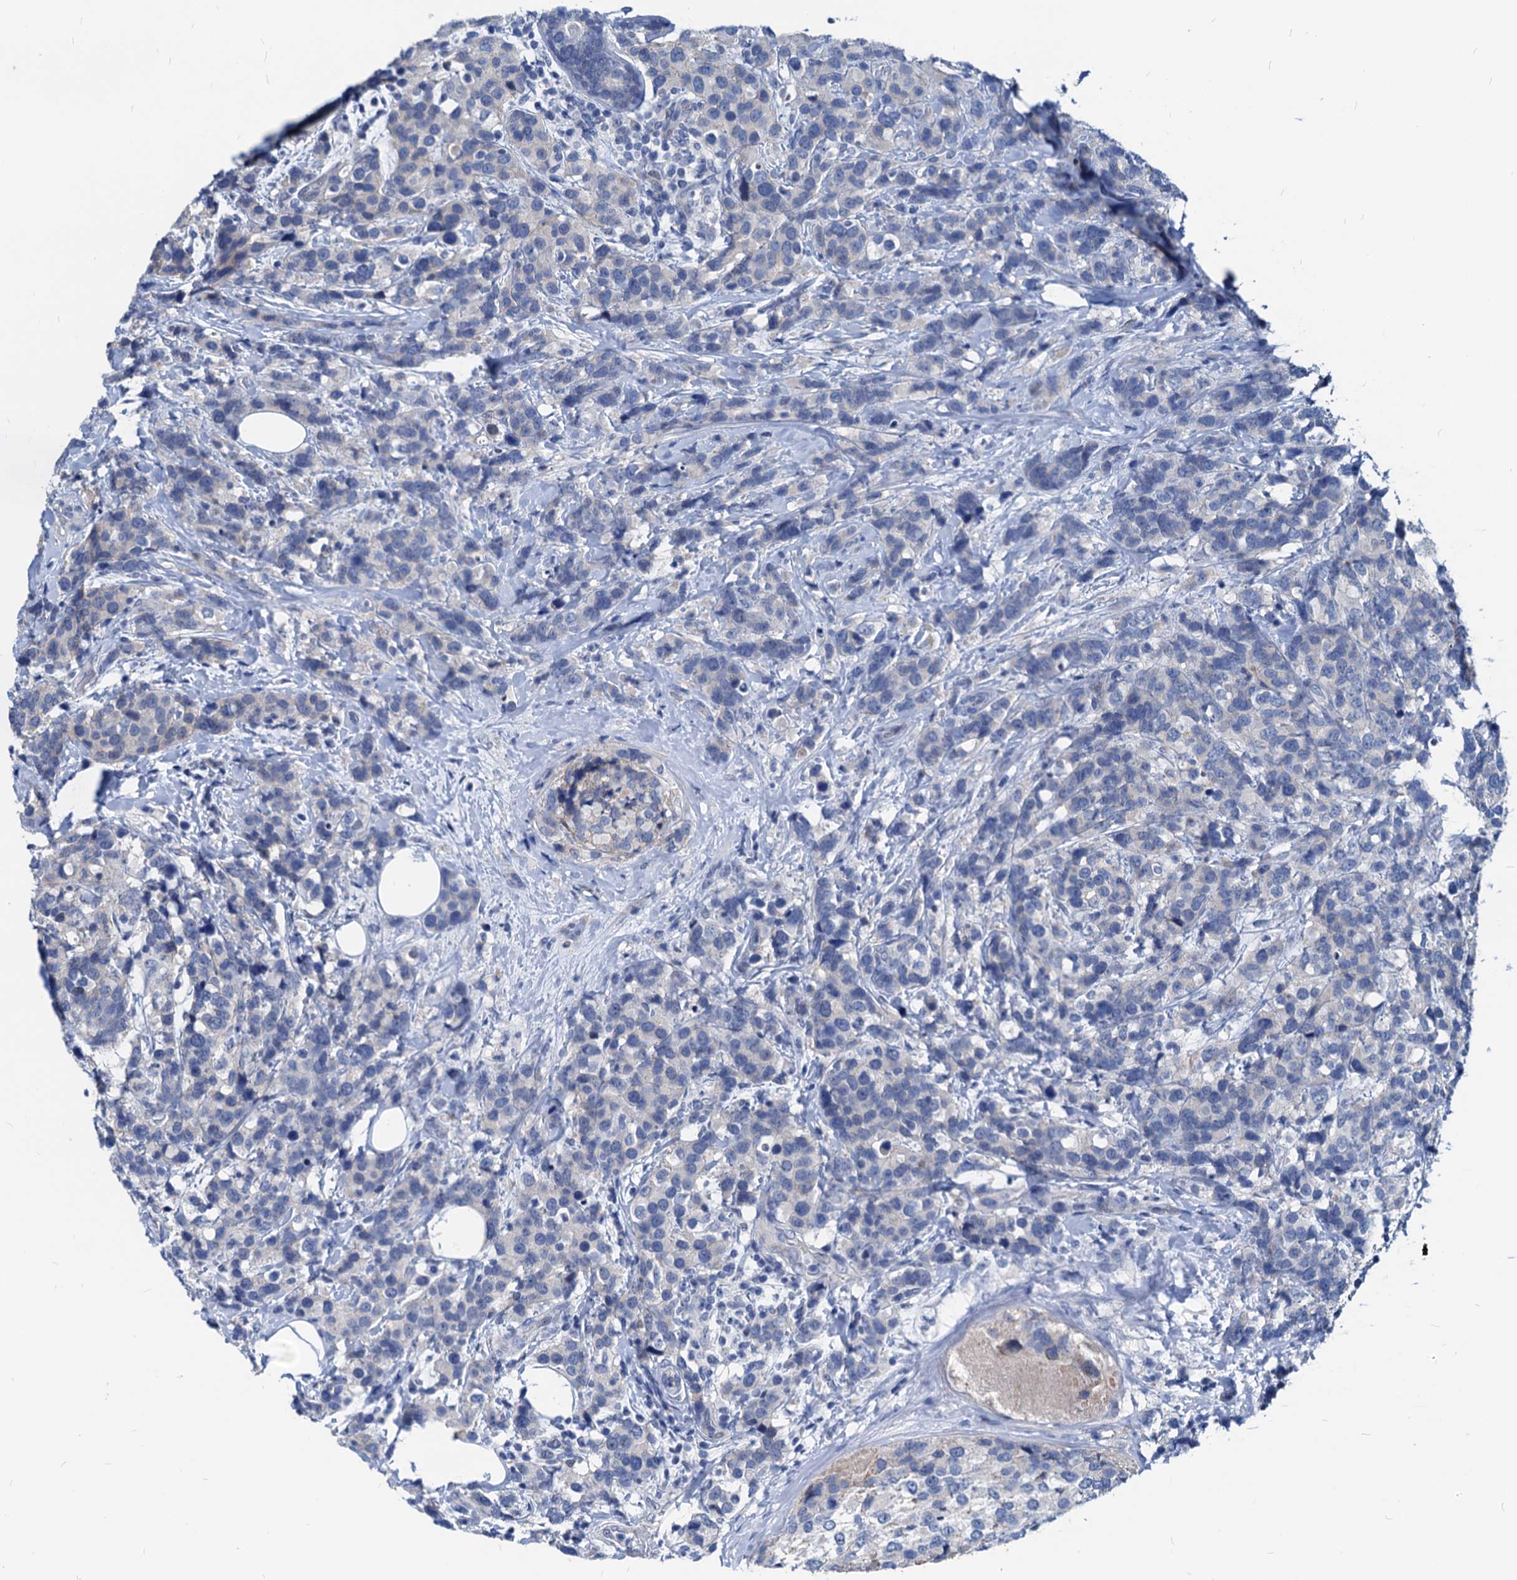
{"staining": {"intensity": "negative", "quantity": "none", "location": "none"}, "tissue": "breast cancer", "cell_type": "Tumor cells", "image_type": "cancer", "snomed": [{"axis": "morphology", "description": "Lobular carcinoma"}, {"axis": "topography", "description": "Breast"}], "caption": "An image of human breast lobular carcinoma is negative for staining in tumor cells.", "gene": "HSF2", "patient": {"sex": "female", "age": 59}}